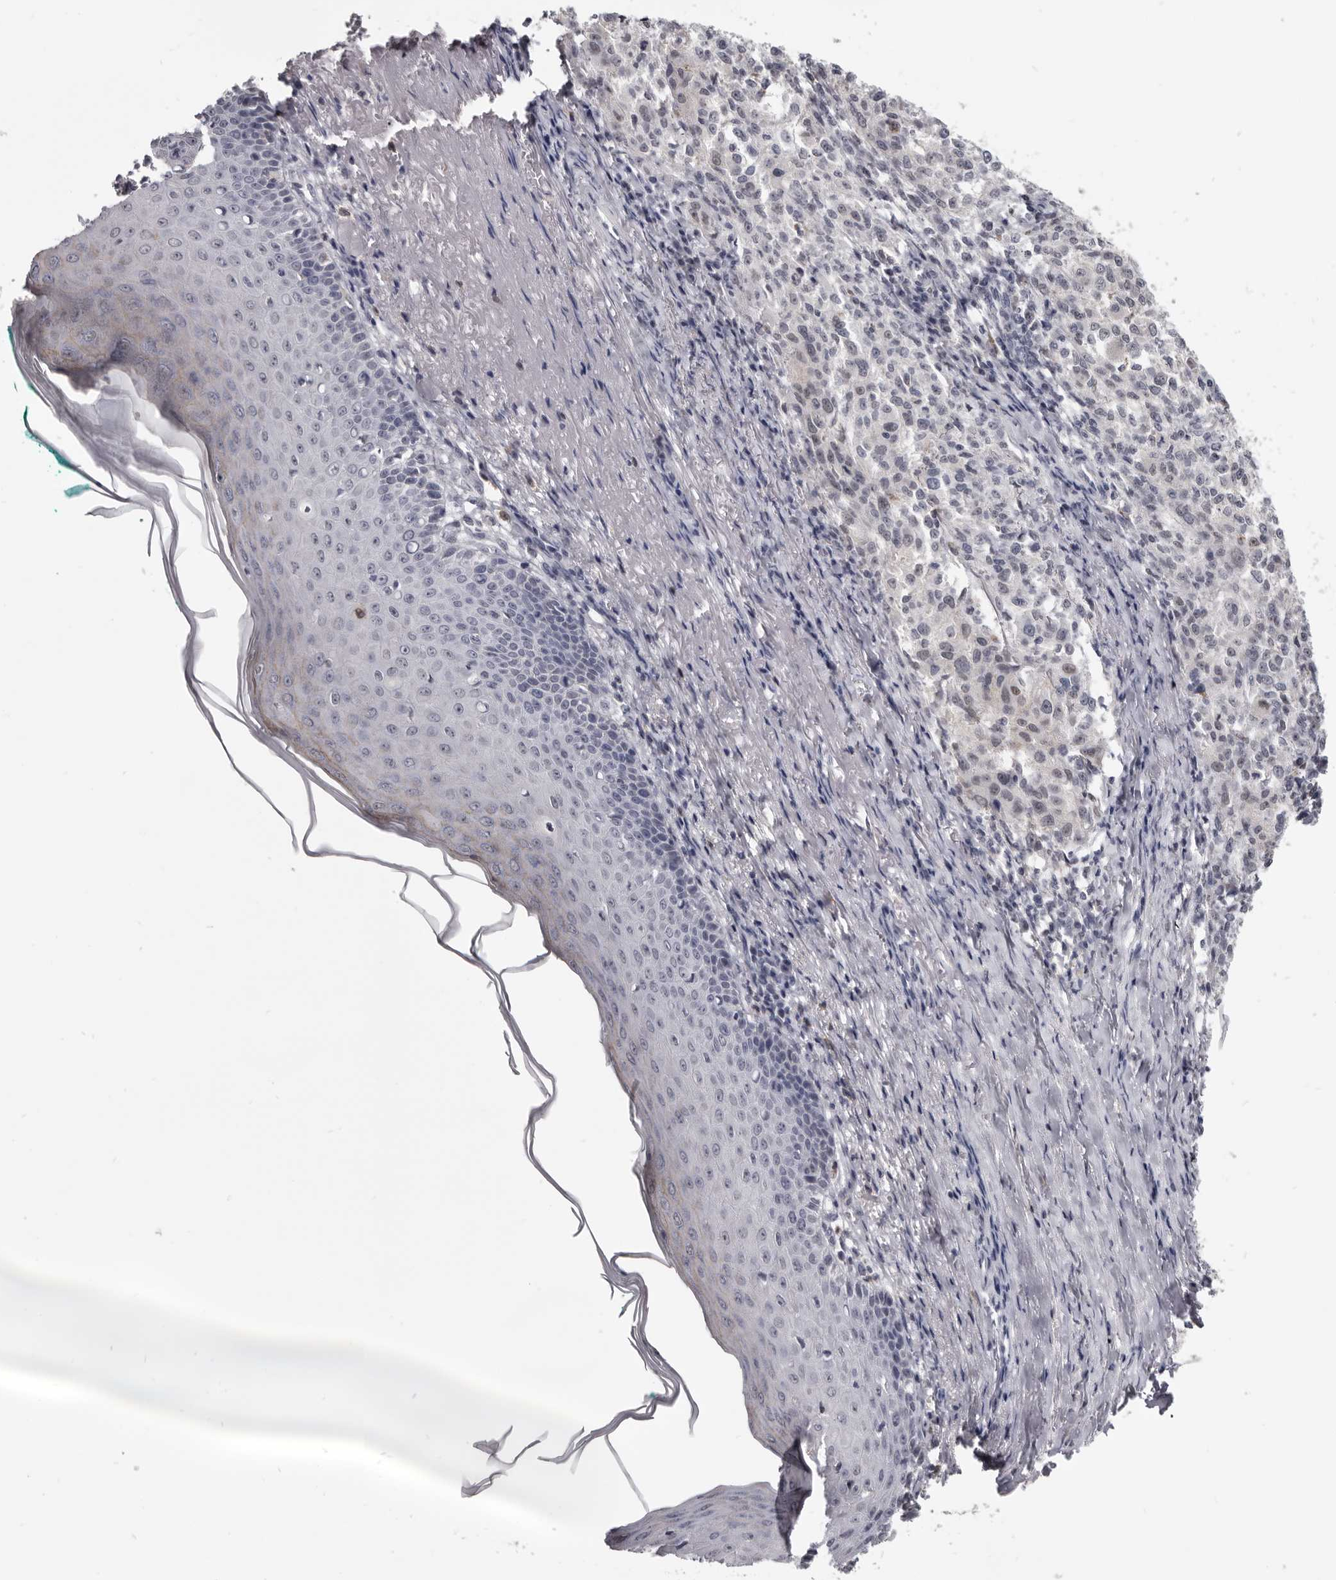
{"staining": {"intensity": "weak", "quantity": "<25%", "location": "cytoplasmic/membranous,nuclear"}, "tissue": "melanoma", "cell_type": "Tumor cells", "image_type": "cancer", "snomed": [{"axis": "morphology", "description": "Necrosis, NOS"}, {"axis": "morphology", "description": "Malignant melanoma, NOS"}, {"axis": "topography", "description": "Skin"}], "caption": "The histopathology image demonstrates no staining of tumor cells in malignant melanoma.", "gene": "CGN", "patient": {"sex": "female", "age": 87}}